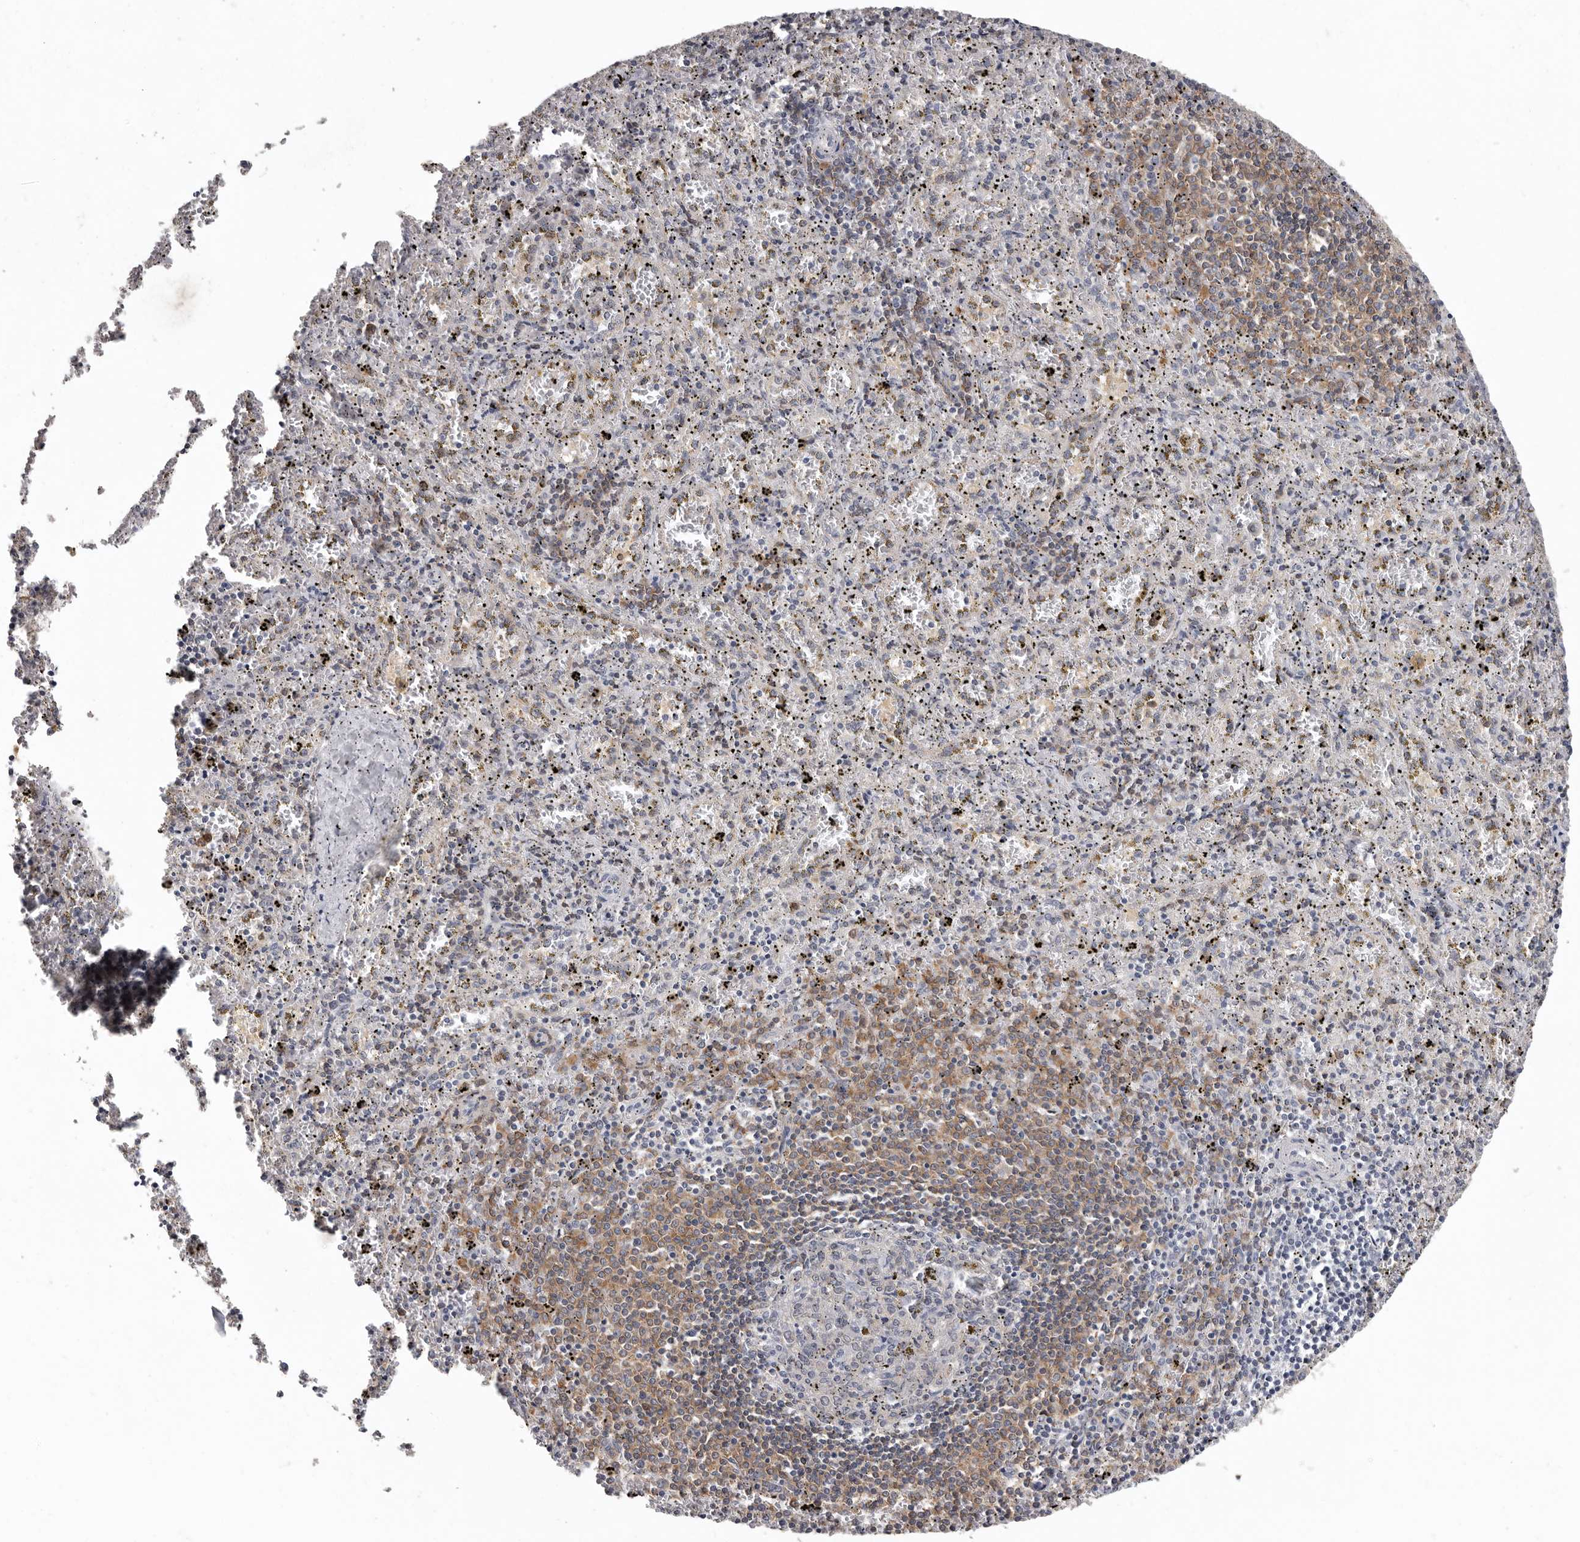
{"staining": {"intensity": "moderate", "quantity": "<25%", "location": "cytoplasmic/membranous"}, "tissue": "spleen", "cell_type": "Cells in red pulp", "image_type": "normal", "snomed": [{"axis": "morphology", "description": "Normal tissue, NOS"}, {"axis": "topography", "description": "Spleen"}], "caption": "A micrograph showing moderate cytoplasmic/membranous positivity in approximately <25% of cells in red pulp in unremarkable spleen, as visualized by brown immunohistochemical staining.", "gene": "RALGPS2", "patient": {"sex": "male", "age": 11}}